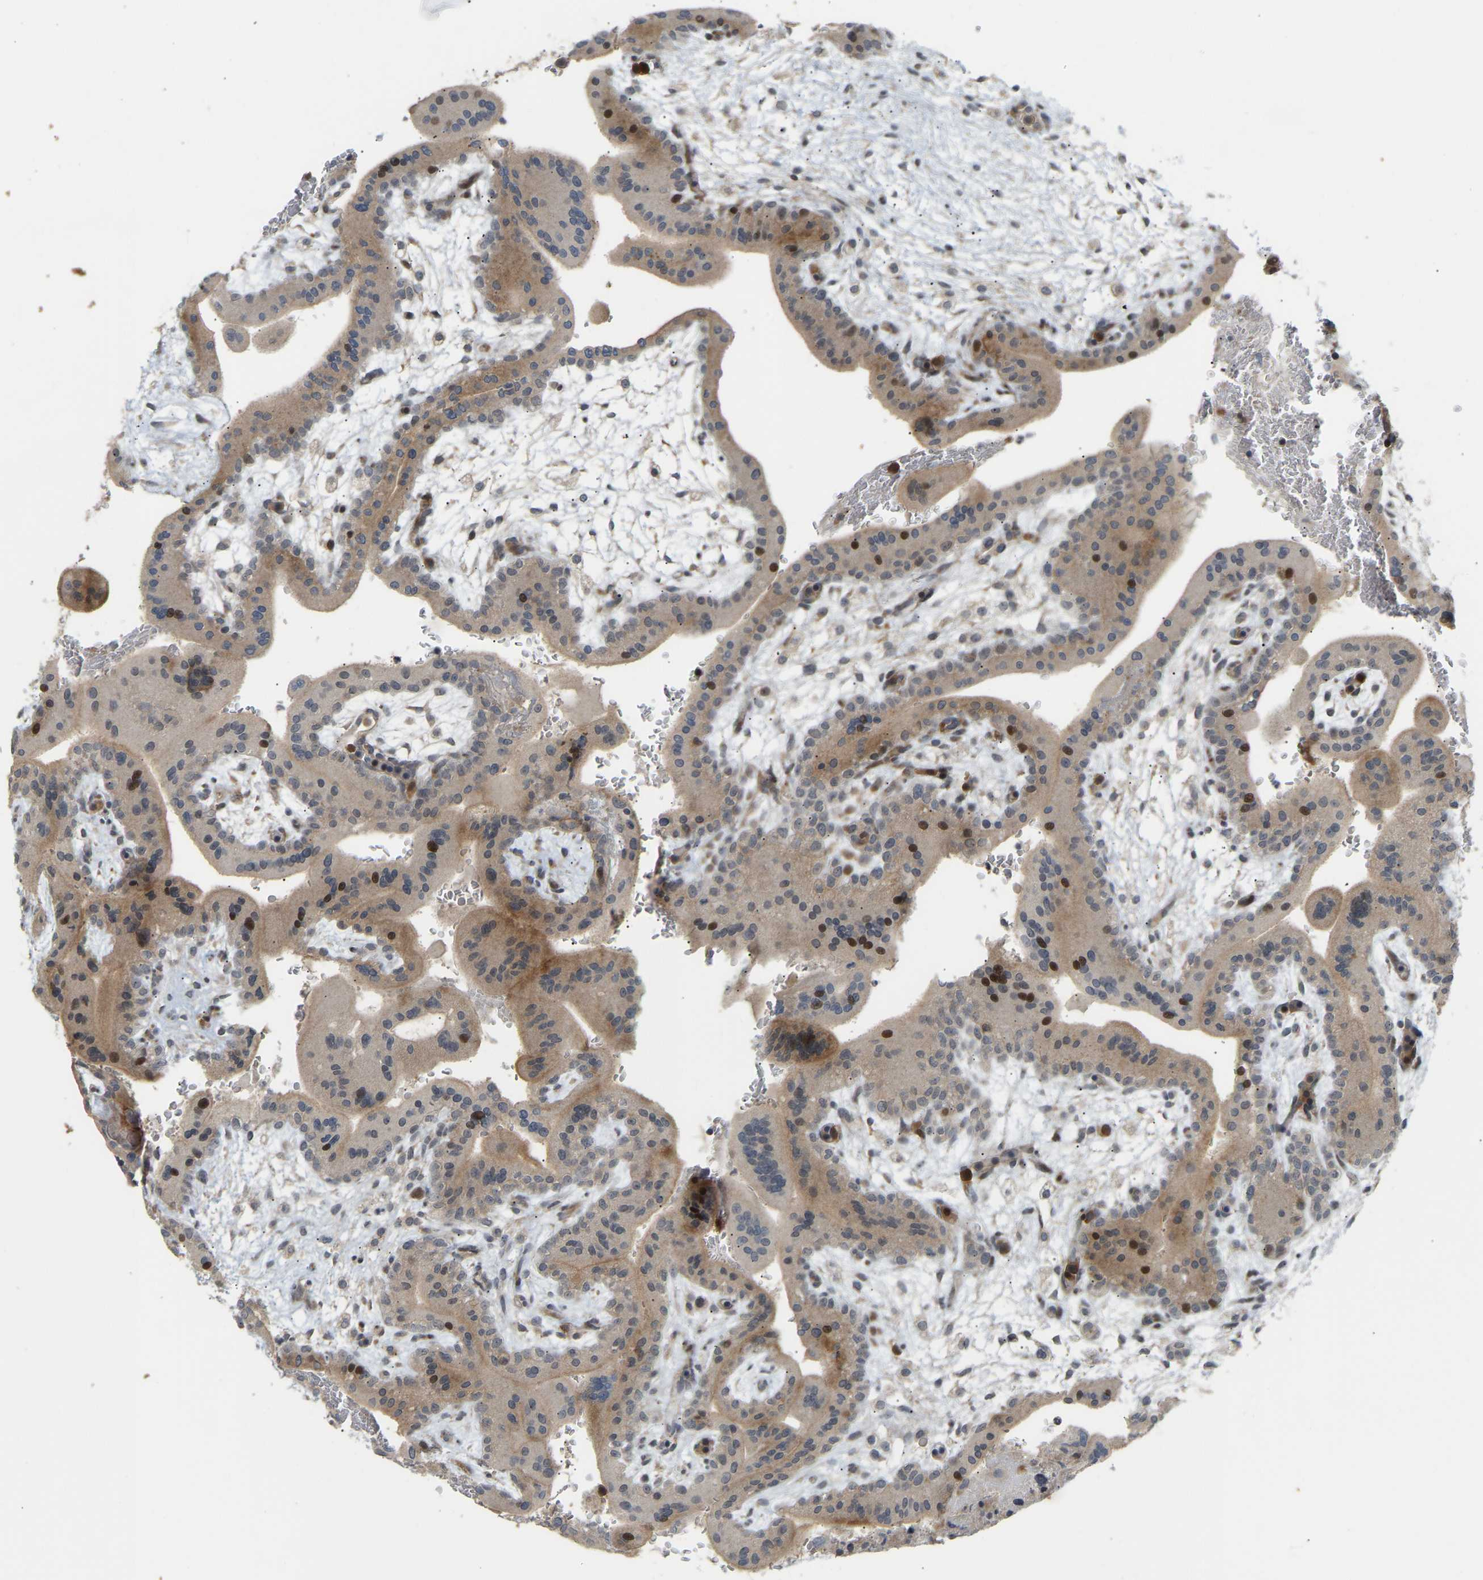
{"staining": {"intensity": "moderate", "quantity": ">75%", "location": "cytoplasmic/membranous"}, "tissue": "placenta", "cell_type": "Decidual cells", "image_type": "normal", "snomed": [{"axis": "morphology", "description": "Normal tissue, NOS"}, {"axis": "topography", "description": "Placenta"}], "caption": "Immunohistochemical staining of benign human placenta demonstrates medium levels of moderate cytoplasmic/membranous expression in approximately >75% of decidual cells.", "gene": "POGLUT2", "patient": {"sex": "female", "age": 35}}